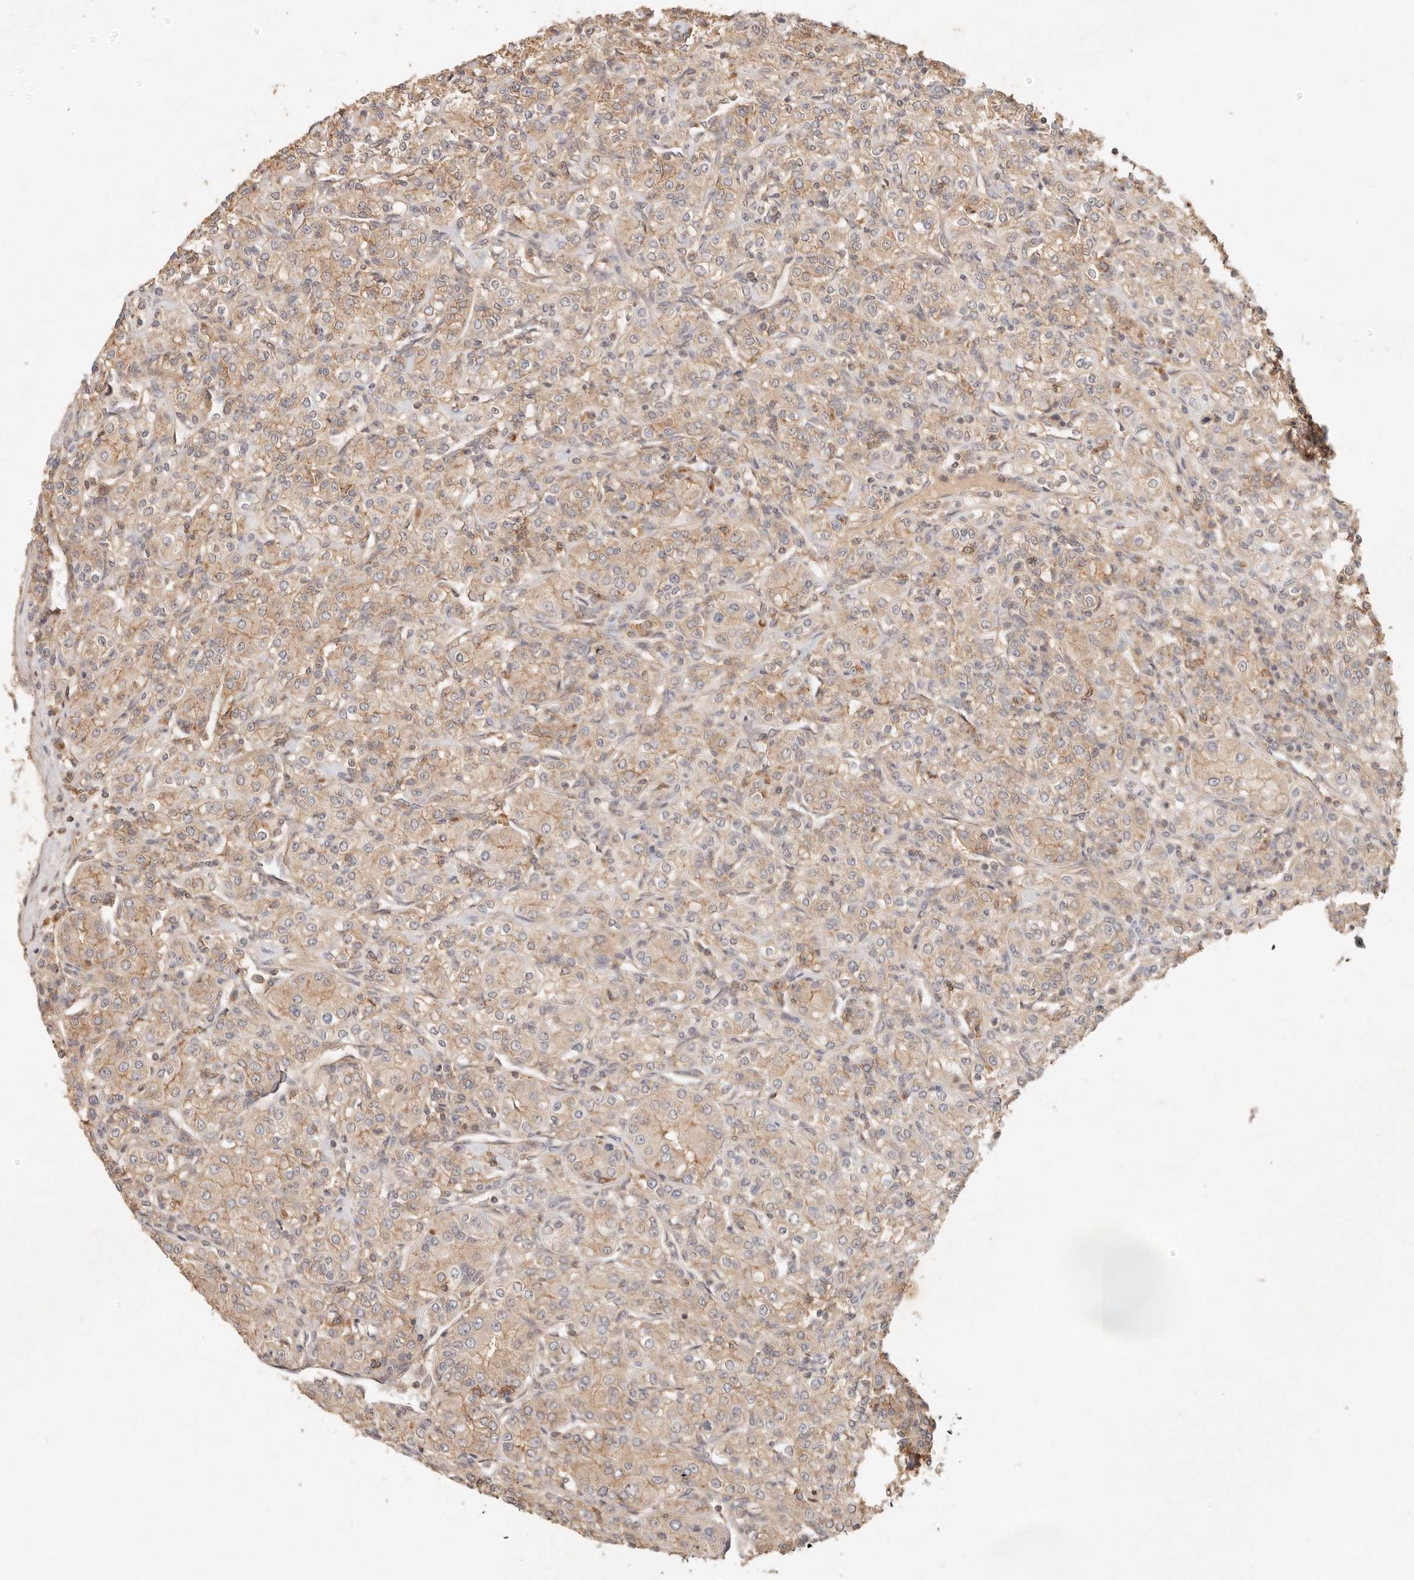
{"staining": {"intensity": "weak", "quantity": ">75%", "location": "cytoplasmic/membranous"}, "tissue": "renal cancer", "cell_type": "Tumor cells", "image_type": "cancer", "snomed": [{"axis": "morphology", "description": "Adenocarcinoma, NOS"}, {"axis": "topography", "description": "Kidney"}], "caption": "High-magnification brightfield microscopy of renal cancer (adenocarcinoma) stained with DAB (brown) and counterstained with hematoxylin (blue). tumor cells exhibit weak cytoplasmic/membranous expression is present in about>75% of cells. Immunohistochemistry (ihc) stains the protein in brown and the nuclei are stained blue.", "gene": "HECTD3", "patient": {"sex": "male", "age": 77}}